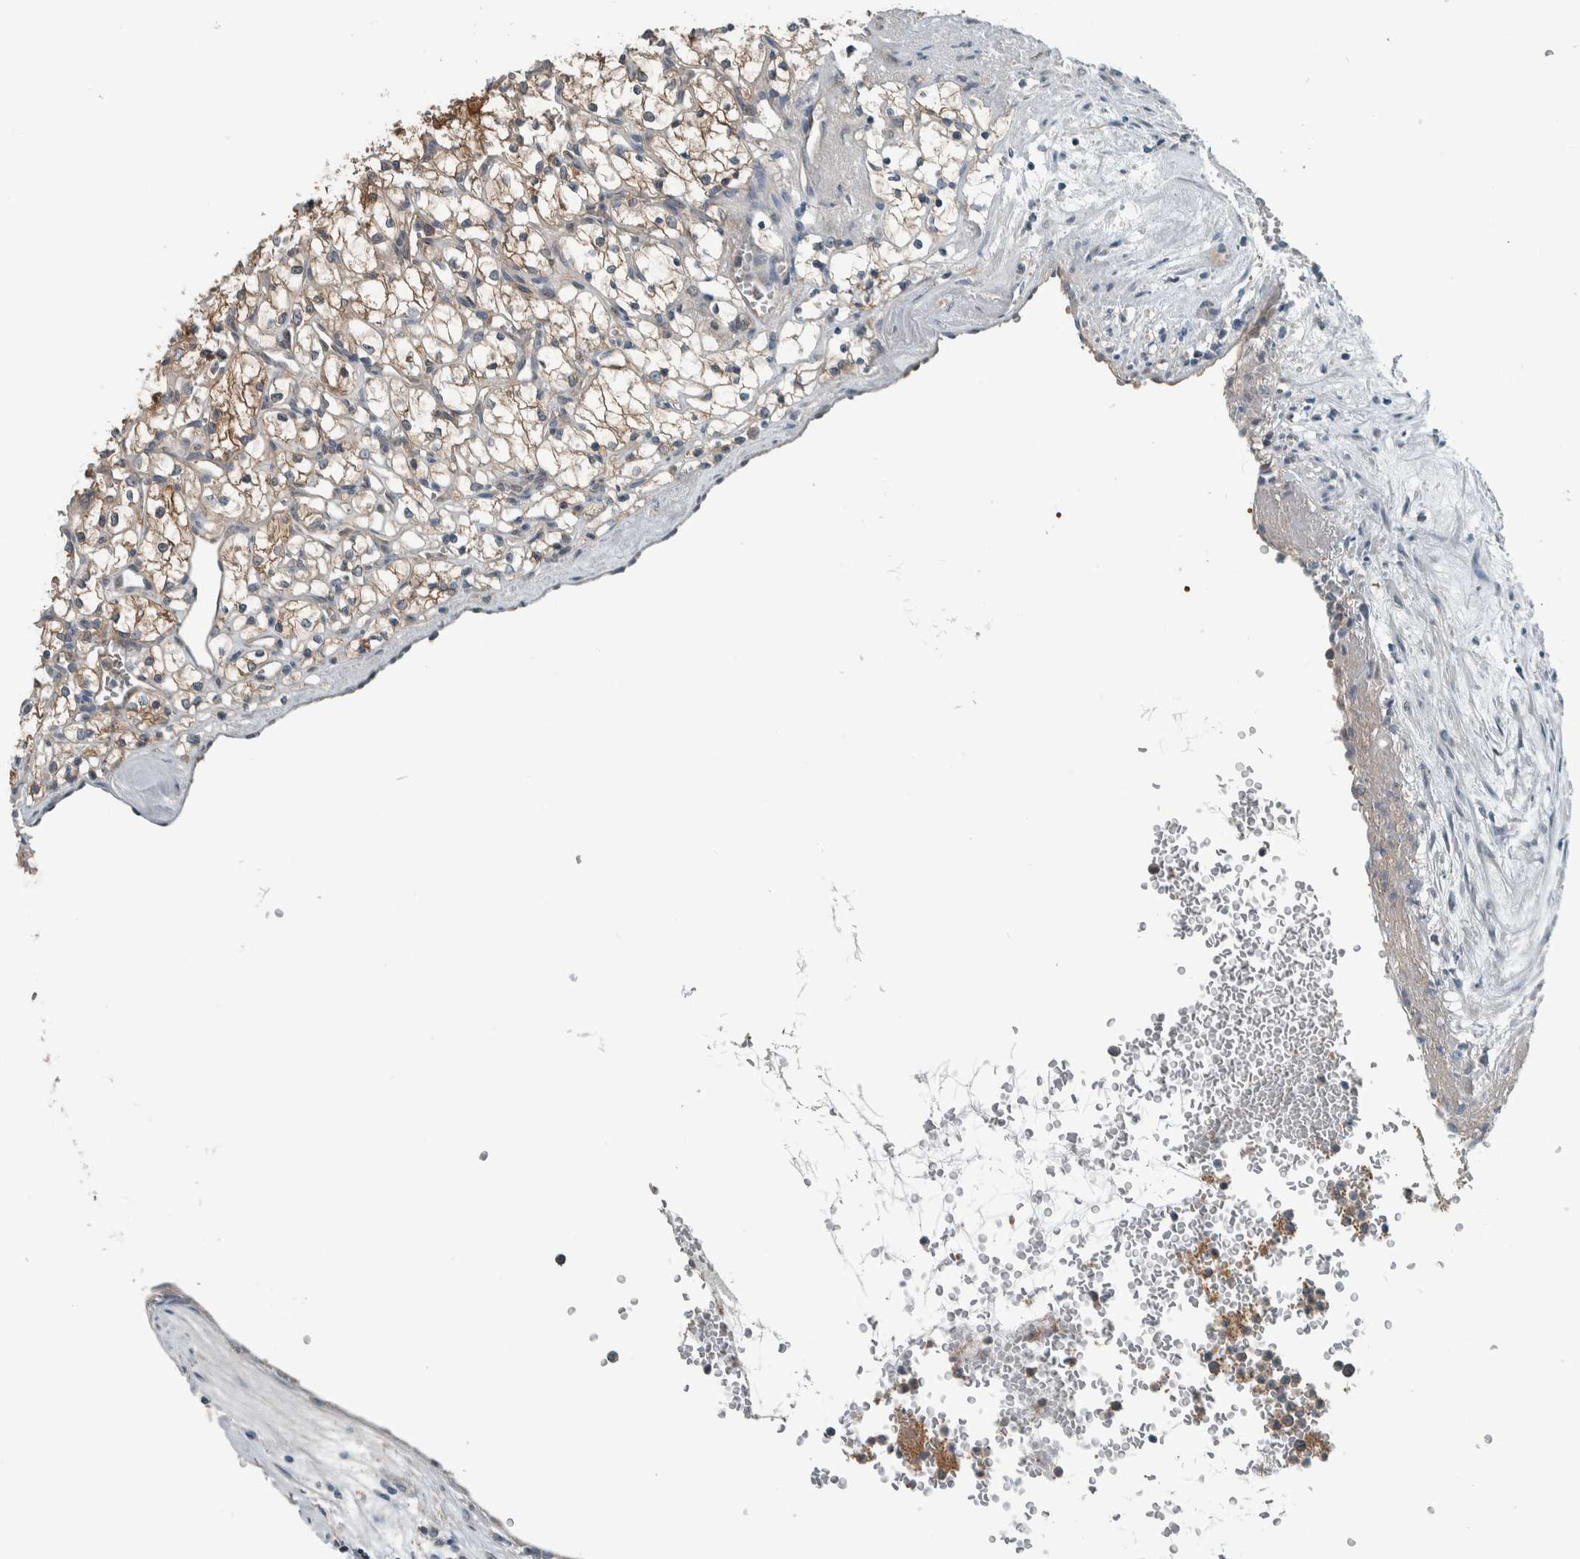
{"staining": {"intensity": "weak", "quantity": ">75%", "location": "cytoplasmic/membranous"}, "tissue": "renal cancer", "cell_type": "Tumor cells", "image_type": "cancer", "snomed": [{"axis": "morphology", "description": "Adenocarcinoma, NOS"}, {"axis": "topography", "description": "Kidney"}], "caption": "Immunohistochemistry of adenocarcinoma (renal) reveals low levels of weak cytoplasmic/membranous expression in approximately >75% of tumor cells.", "gene": "ALAD", "patient": {"sex": "female", "age": 69}}